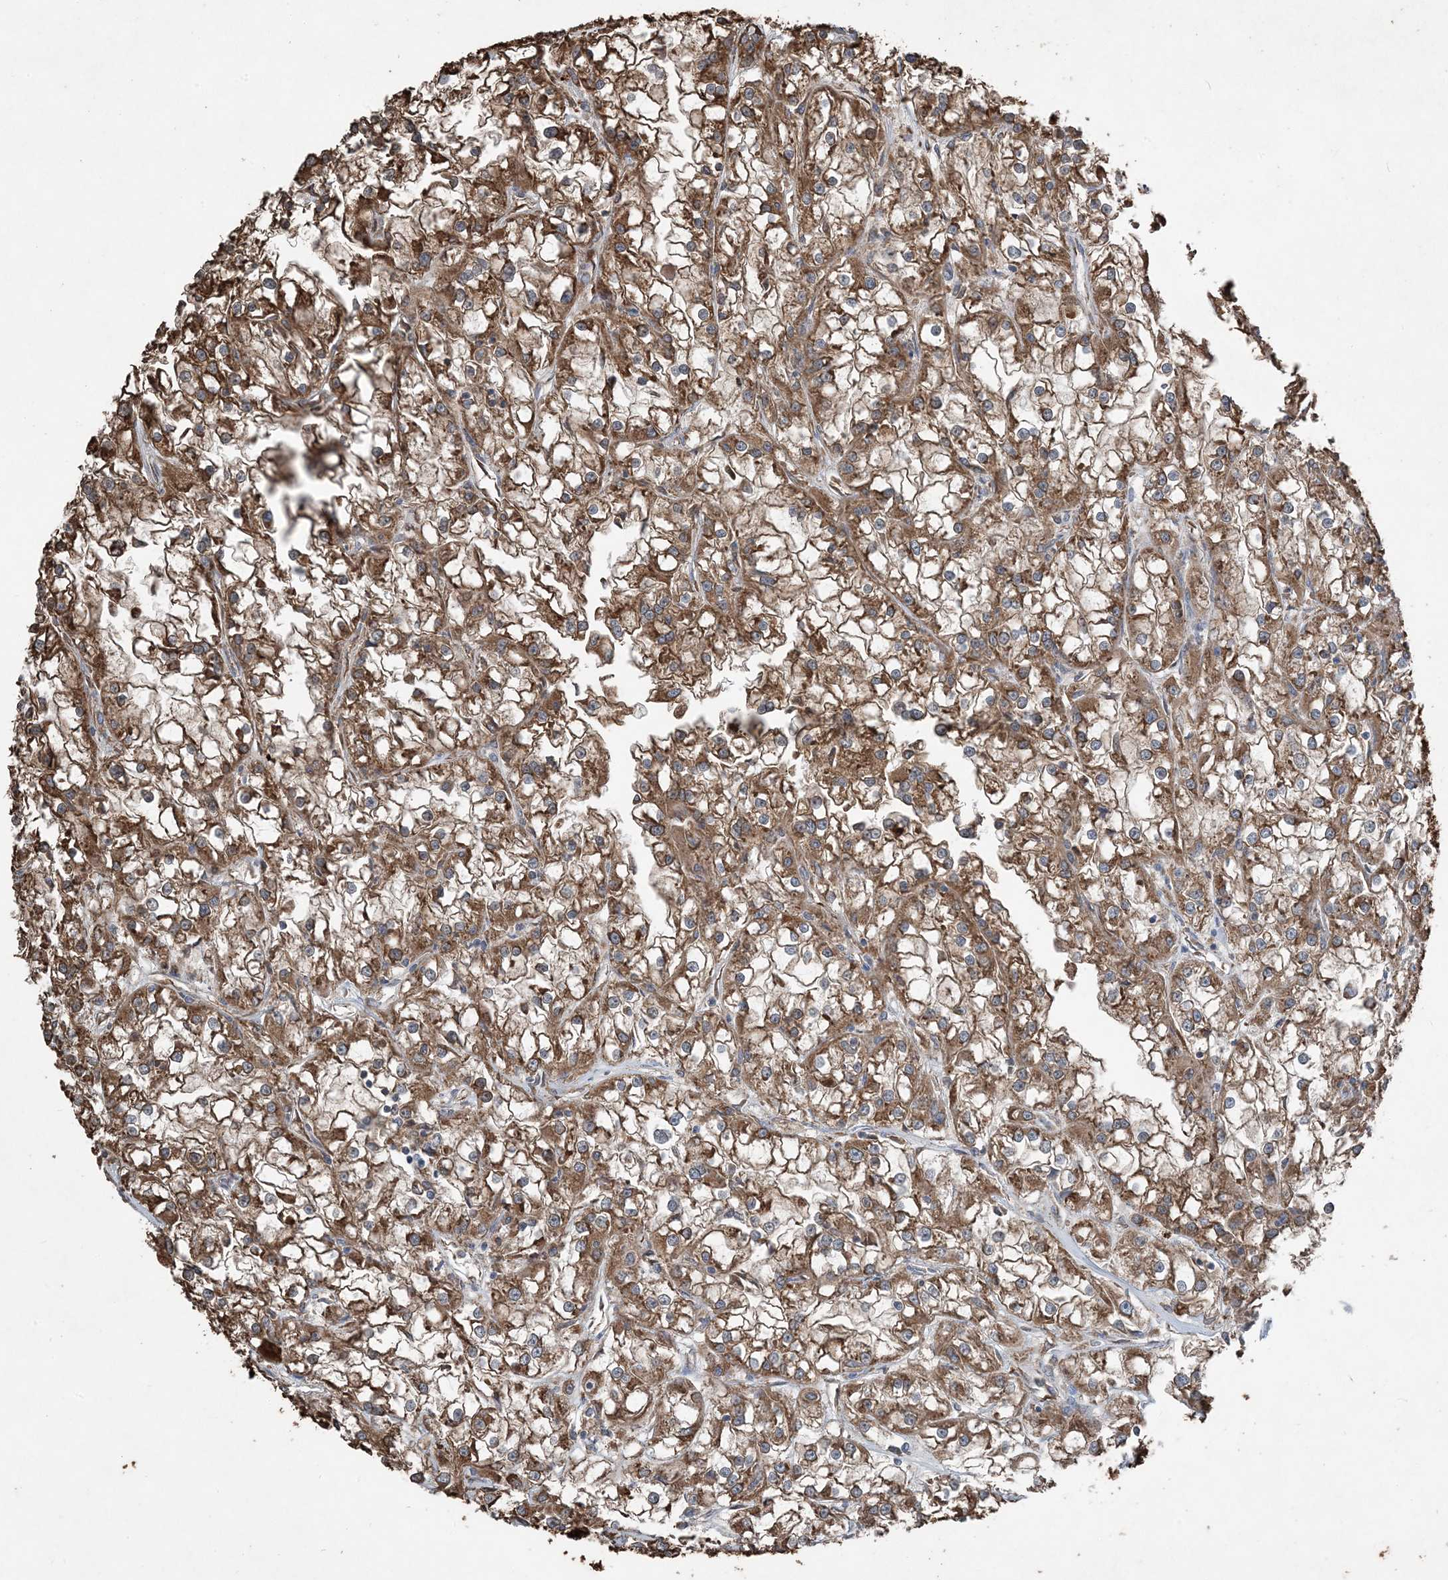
{"staining": {"intensity": "strong", "quantity": ">75%", "location": "cytoplasmic/membranous"}, "tissue": "renal cancer", "cell_type": "Tumor cells", "image_type": "cancer", "snomed": [{"axis": "morphology", "description": "Adenocarcinoma, NOS"}, {"axis": "topography", "description": "Kidney"}], "caption": "IHC image of human adenocarcinoma (renal) stained for a protein (brown), which shows high levels of strong cytoplasmic/membranous staining in about >75% of tumor cells.", "gene": "PDIA6", "patient": {"sex": "female", "age": 52}}